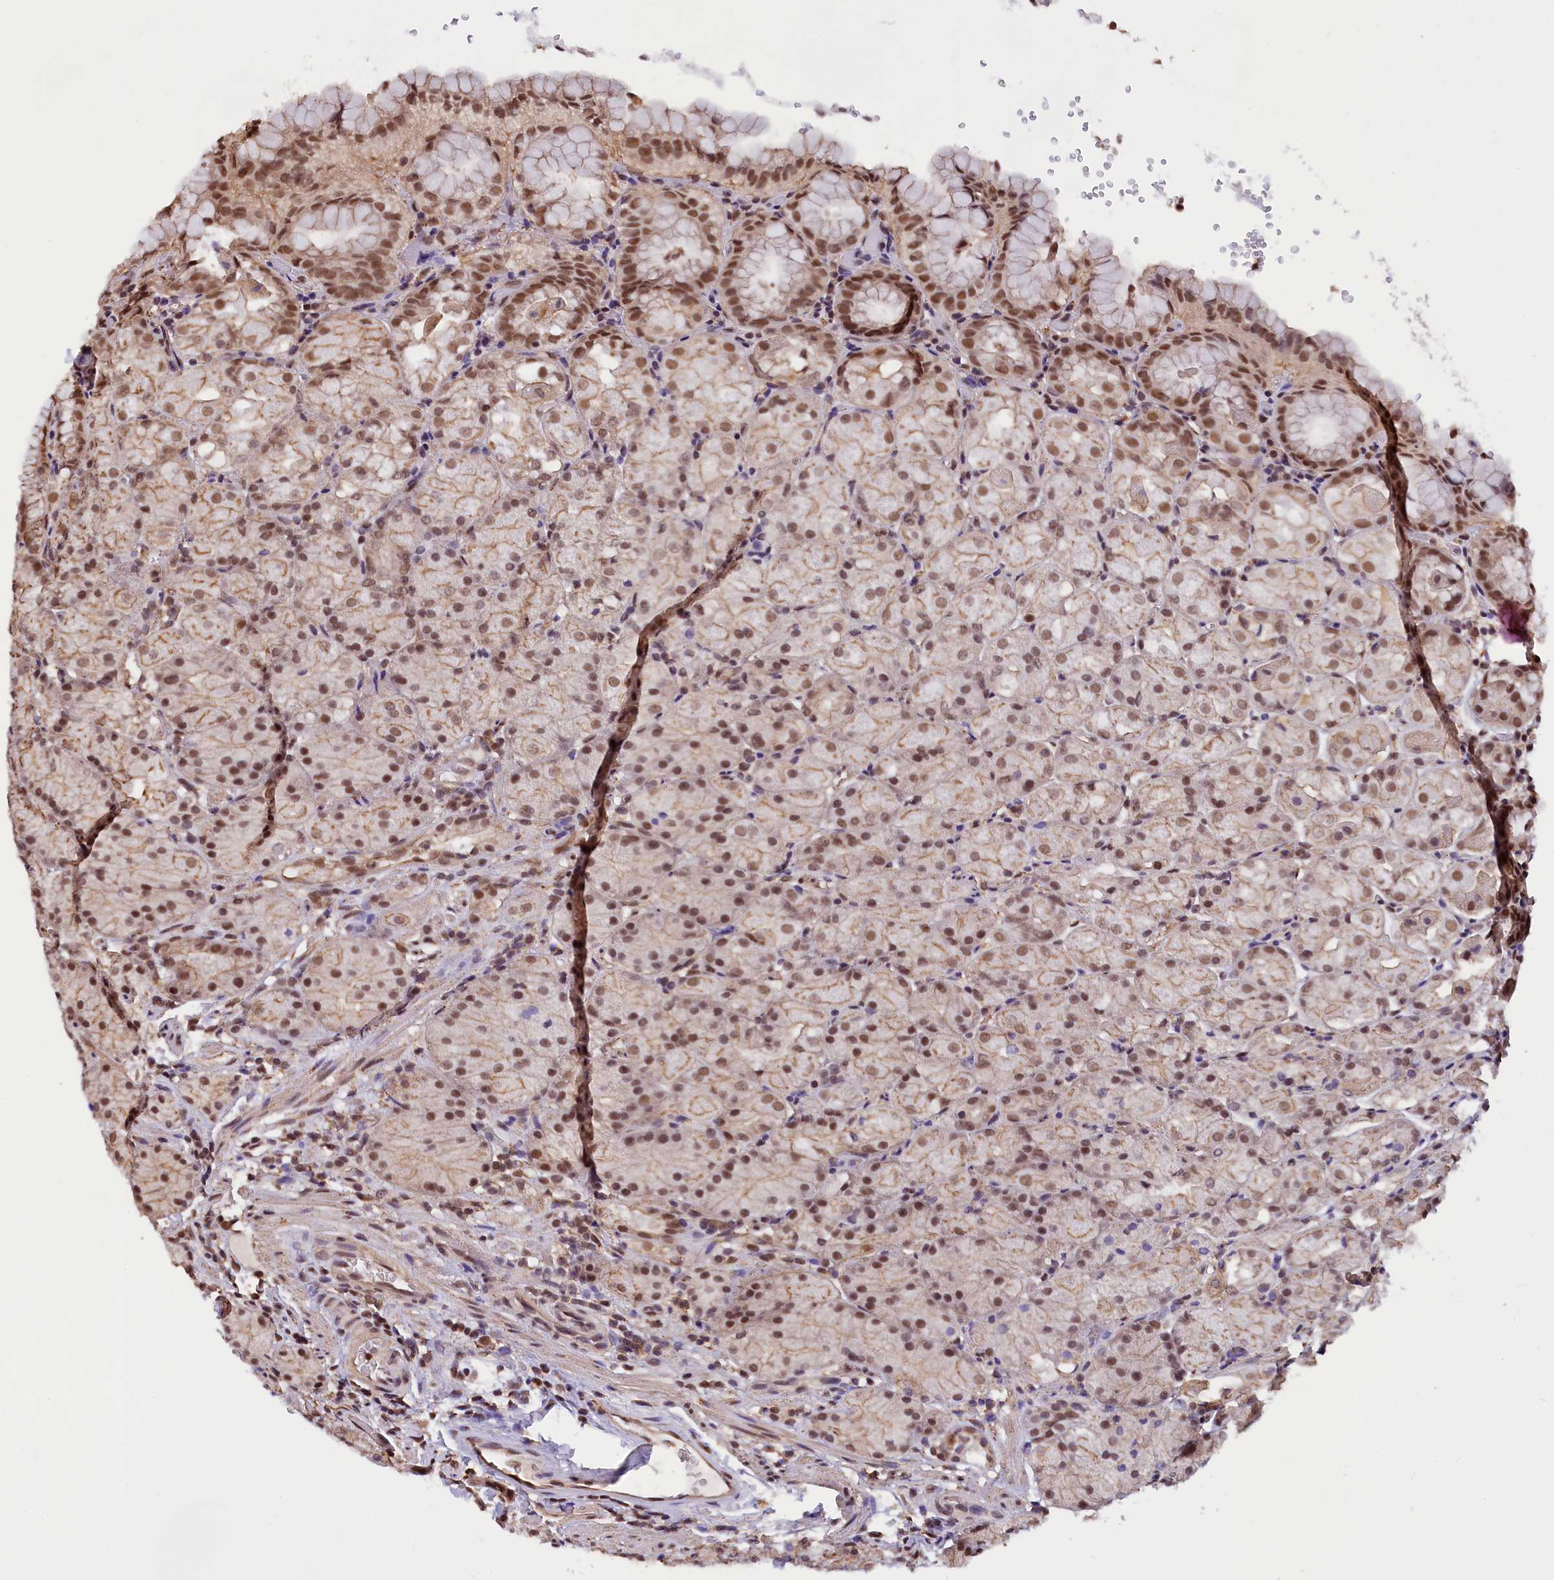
{"staining": {"intensity": "moderate", "quantity": ">75%", "location": "nuclear"}, "tissue": "stomach", "cell_type": "Glandular cells", "image_type": "normal", "snomed": [{"axis": "morphology", "description": "Normal tissue, NOS"}, {"axis": "topography", "description": "Stomach, upper"}, {"axis": "topography", "description": "Stomach, lower"}], "caption": "Immunohistochemistry micrograph of normal stomach stained for a protein (brown), which exhibits medium levels of moderate nuclear staining in approximately >75% of glandular cells.", "gene": "ZC3H4", "patient": {"sex": "male", "age": 62}}